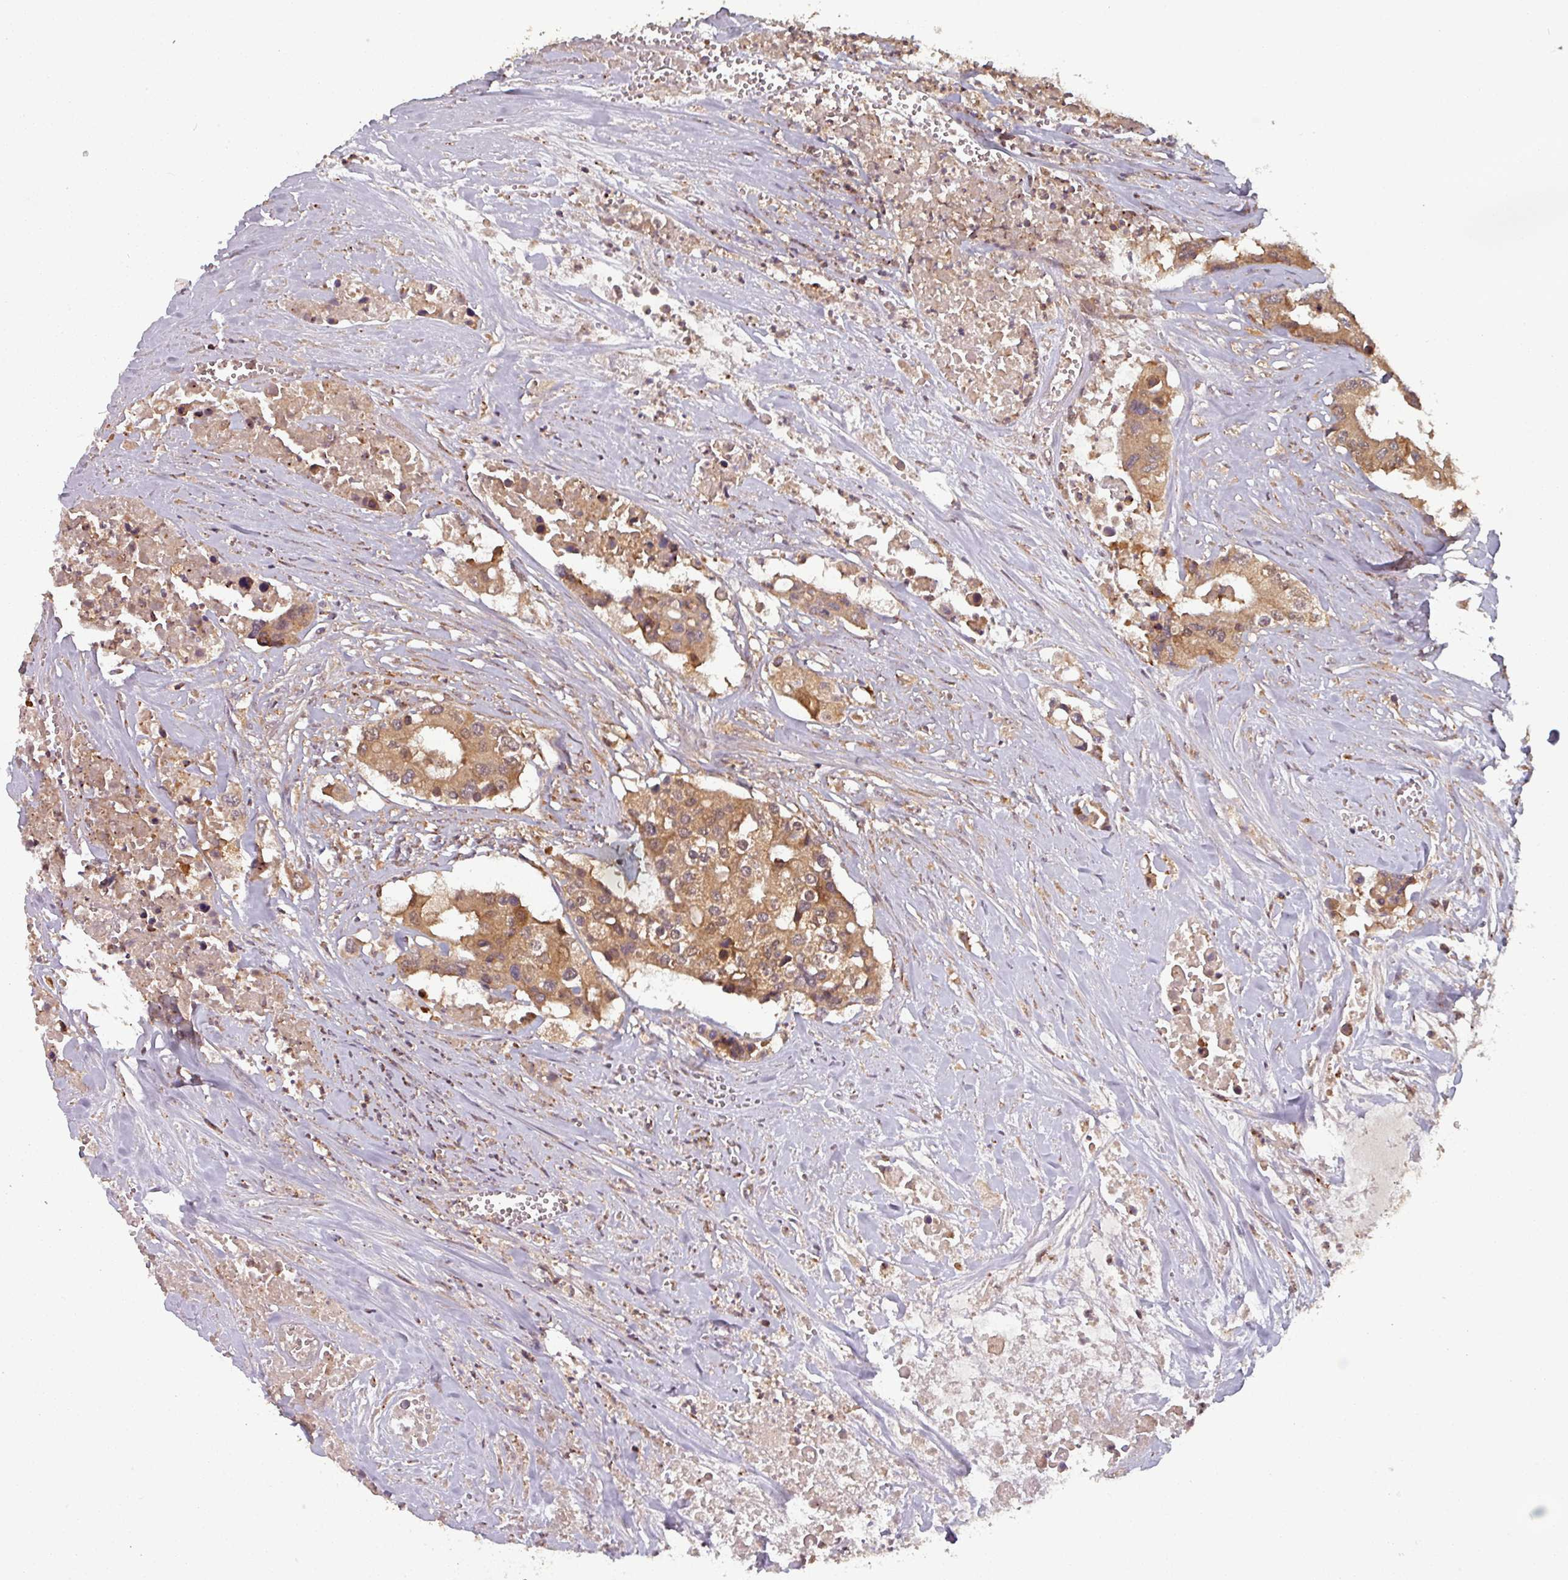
{"staining": {"intensity": "moderate", "quantity": ">75%", "location": "cytoplasmic/membranous"}, "tissue": "colorectal cancer", "cell_type": "Tumor cells", "image_type": "cancer", "snomed": [{"axis": "morphology", "description": "Adenocarcinoma, NOS"}, {"axis": "topography", "description": "Colon"}], "caption": "A brown stain highlights moderate cytoplasmic/membranous expression of a protein in human adenocarcinoma (colorectal) tumor cells. (DAB (3,3'-diaminobenzidine) IHC with brightfield microscopy, high magnification).", "gene": "GSKIP", "patient": {"sex": "male", "age": 77}}